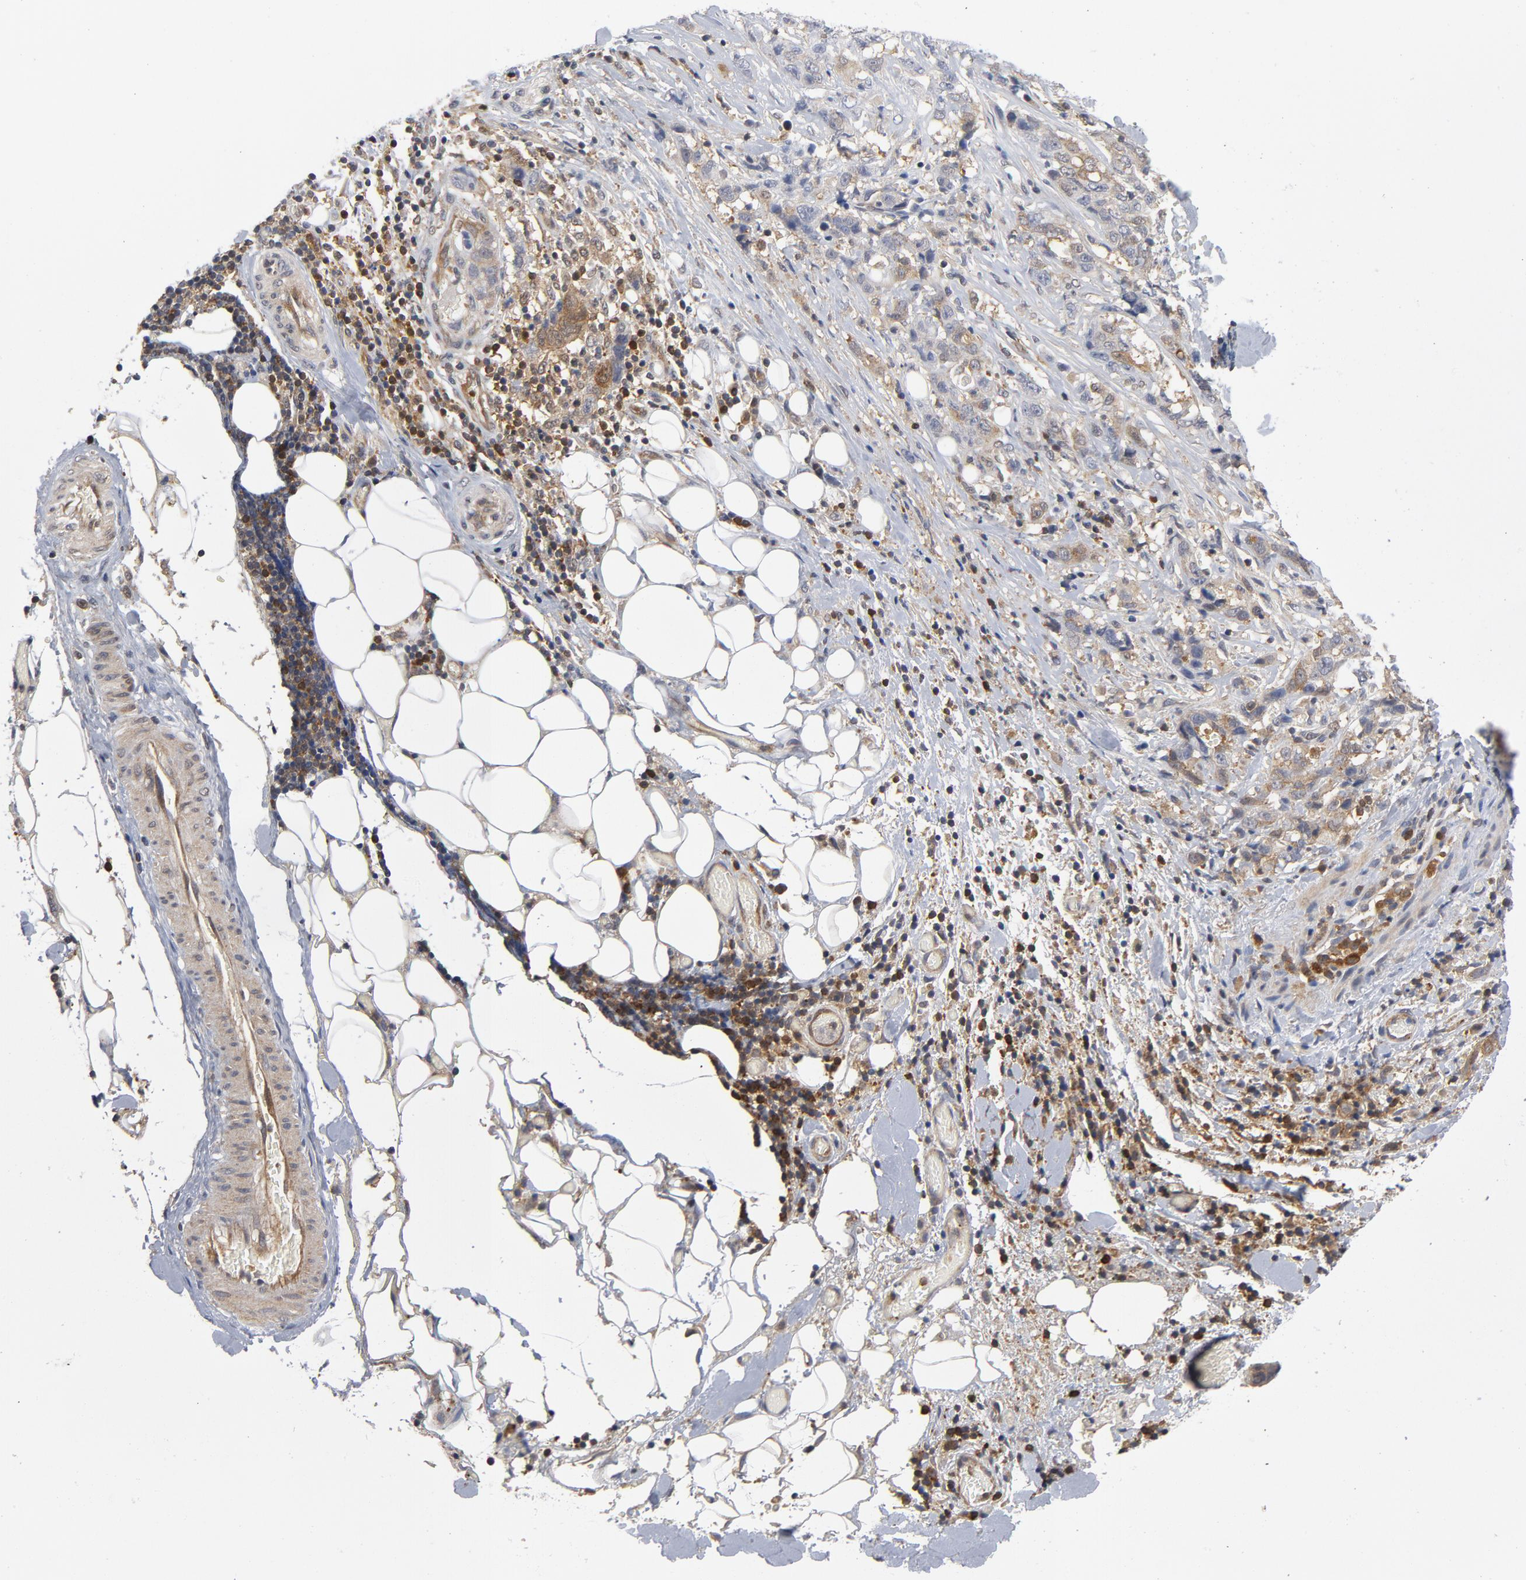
{"staining": {"intensity": "weak", "quantity": "25%-75%", "location": "cytoplasmic/membranous"}, "tissue": "stomach cancer", "cell_type": "Tumor cells", "image_type": "cancer", "snomed": [{"axis": "morphology", "description": "Adenocarcinoma, NOS"}, {"axis": "topography", "description": "Stomach"}], "caption": "Immunohistochemistry of human adenocarcinoma (stomach) displays low levels of weak cytoplasmic/membranous expression in about 25%-75% of tumor cells. Using DAB (brown) and hematoxylin (blue) stains, captured at high magnification using brightfield microscopy.", "gene": "TRADD", "patient": {"sex": "male", "age": 48}}